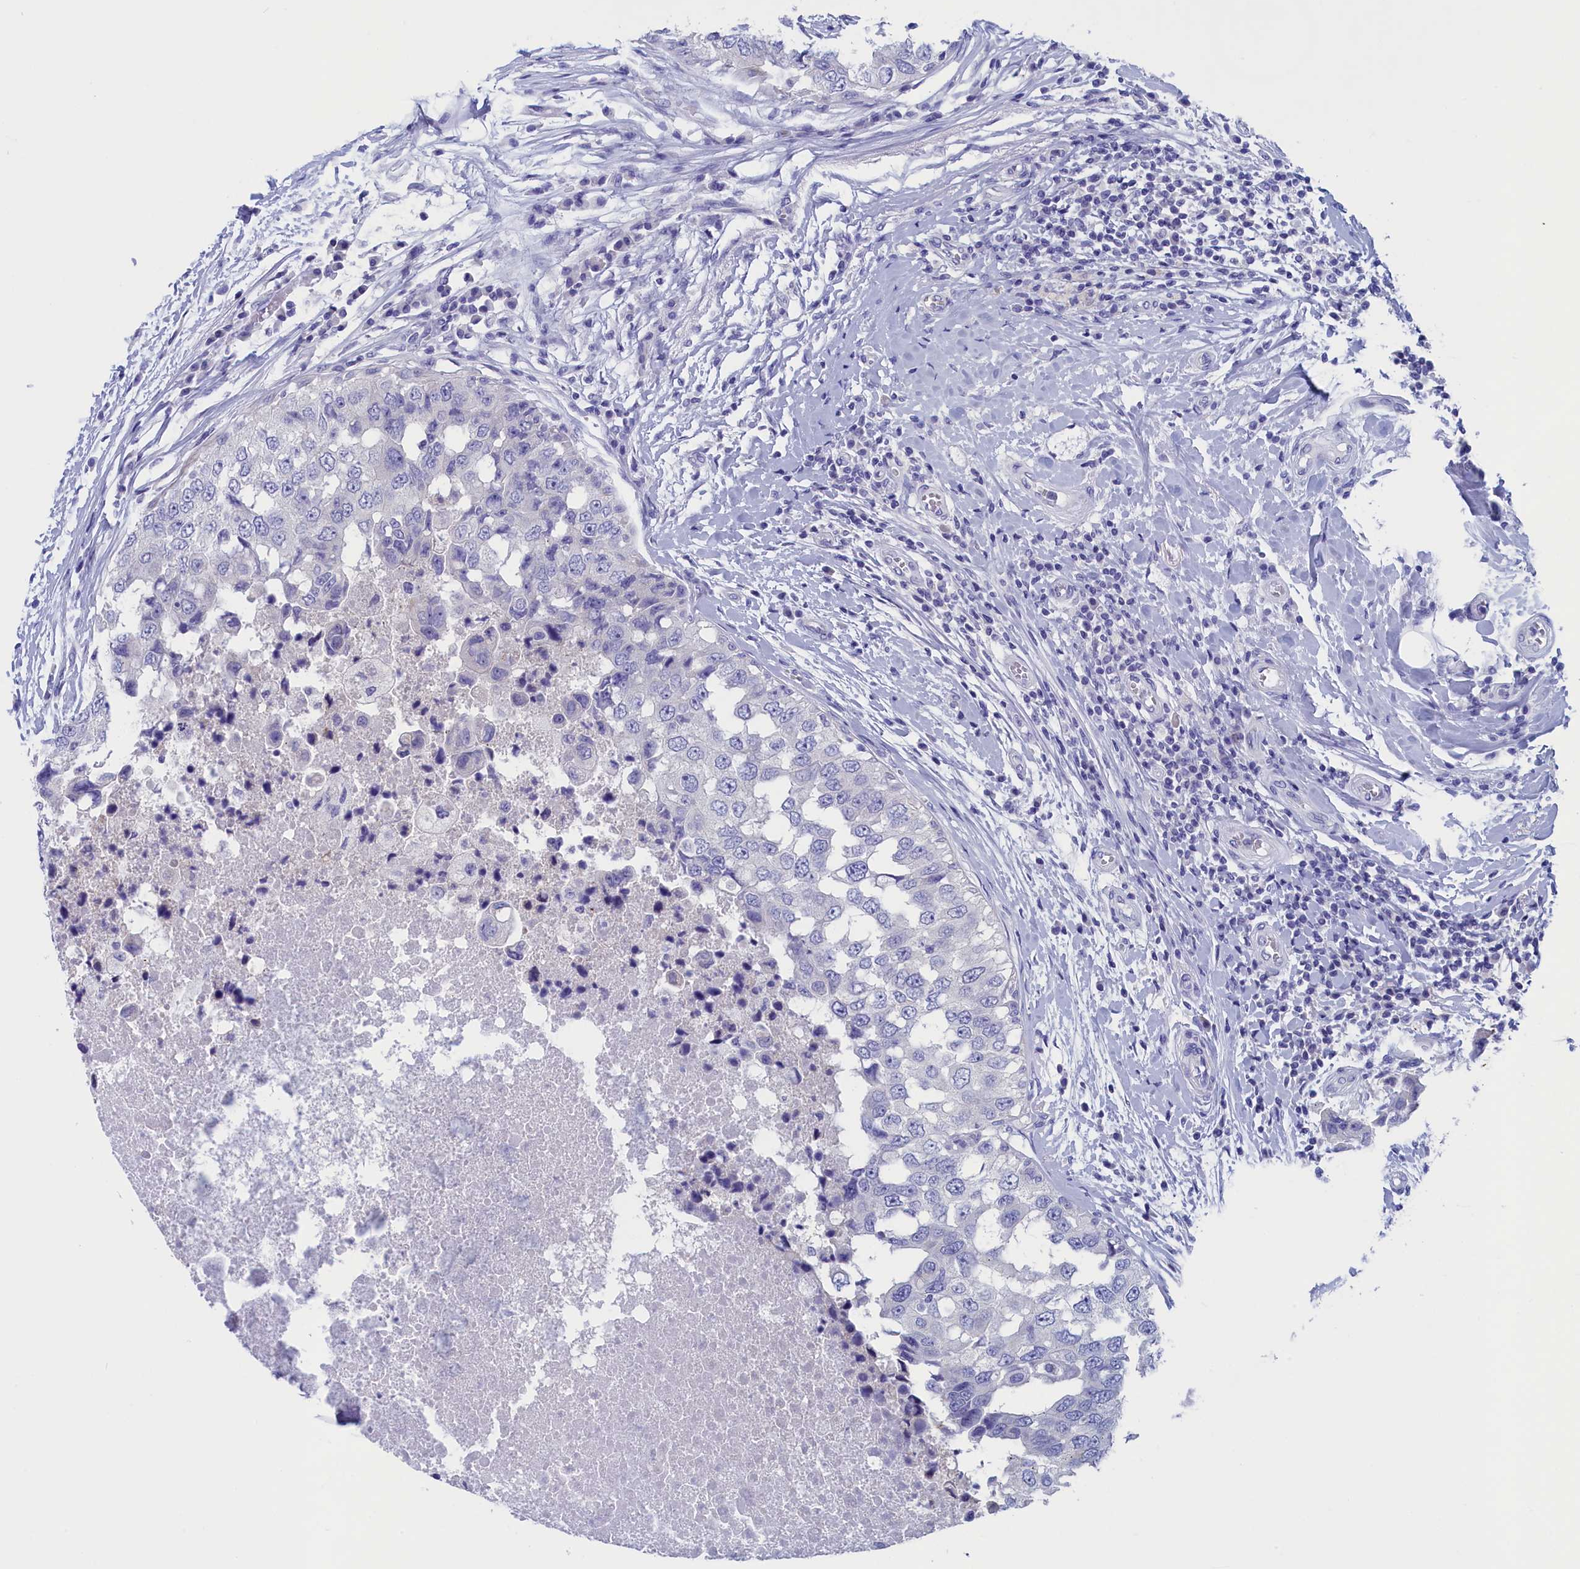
{"staining": {"intensity": "negative", "quantity": "none", "location": "none"}, "tissue": "breast cancer", "cell_type": "Tumor cells", "image_type": "cancer", "snomed": [{"axis": "morphology", "description": "Duct carcinoma"}, {"axis": "topography", "description": "Breast"}], "caption": "Protein analysis of breast intraductal carcinoma reveals no significant staining in tumor cells.", "gene": "ANKRD2", "patient": {"sex": "female", "age": 27}}